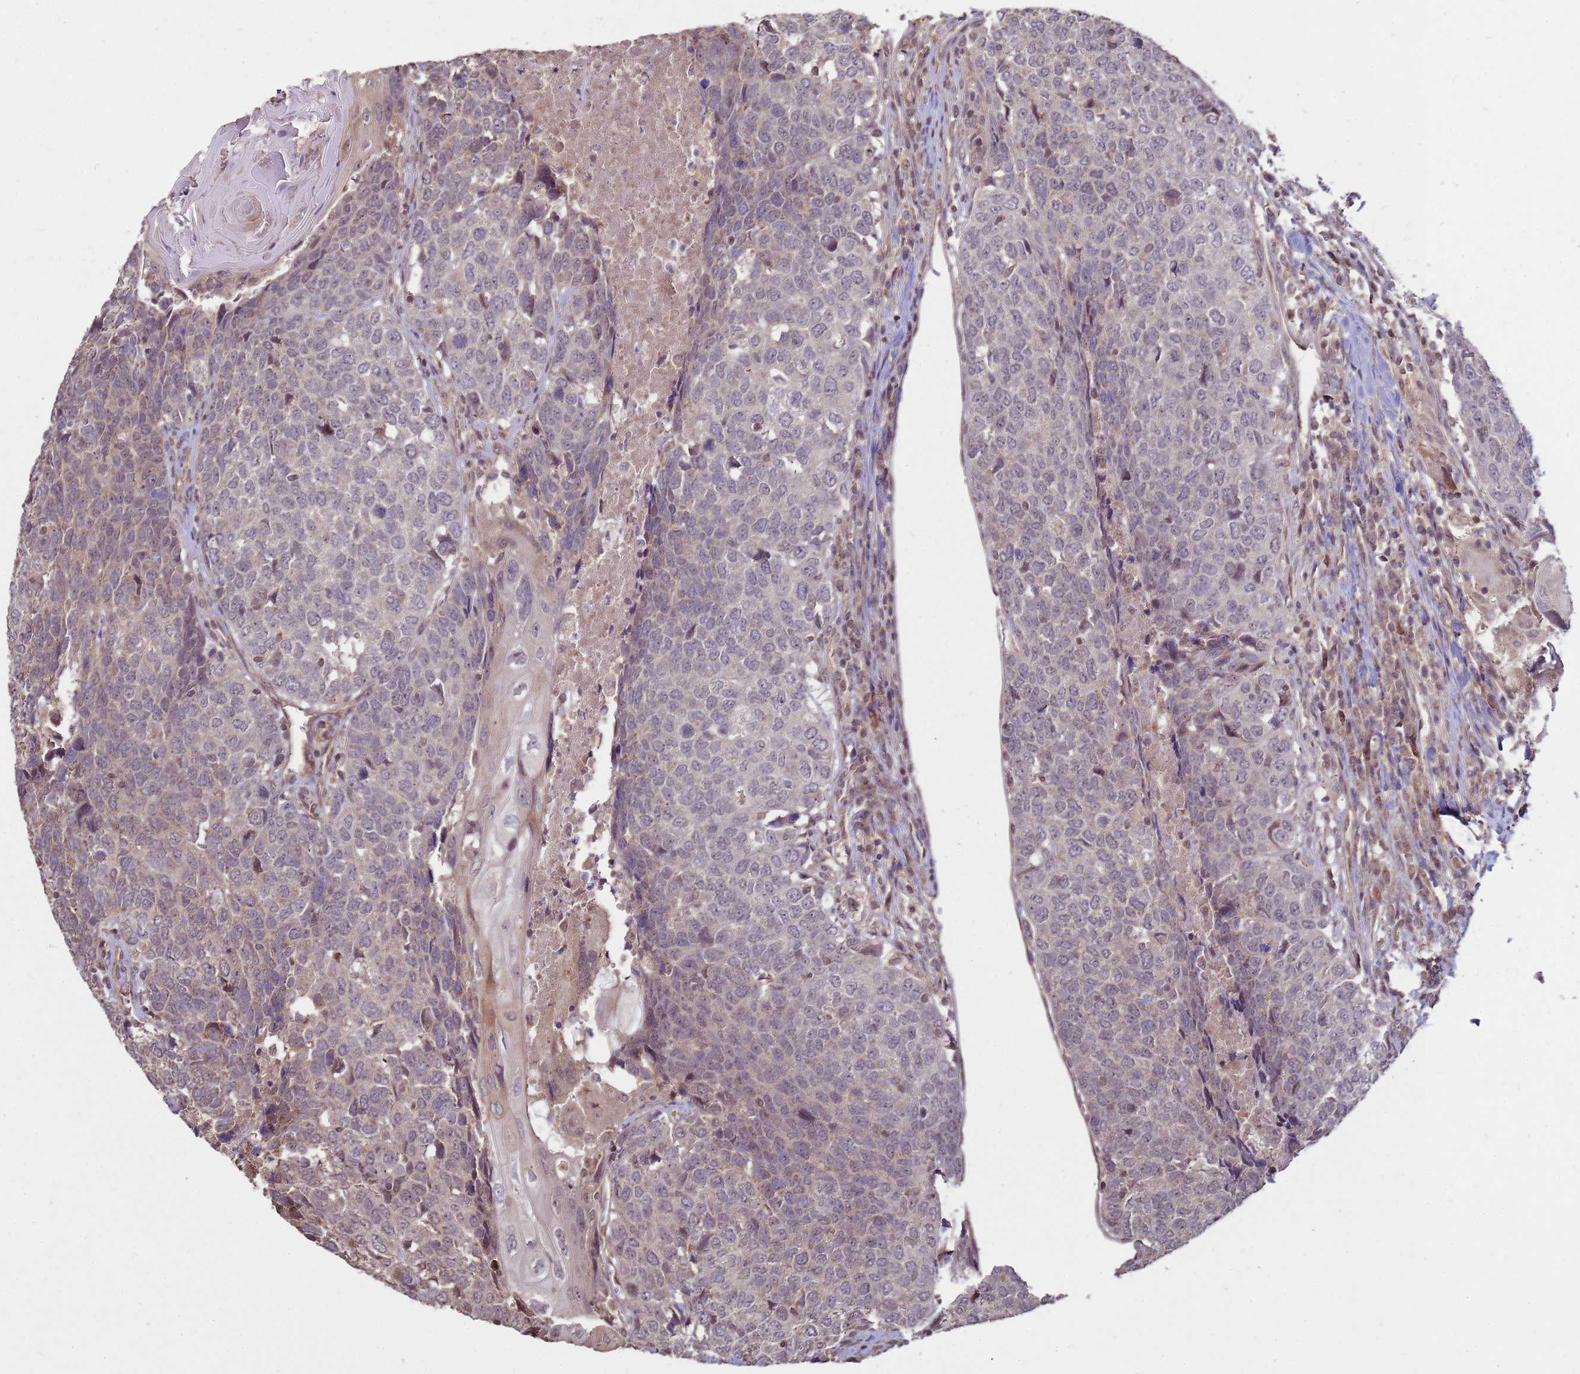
{"staining": {"intensity": "weak", "quantity": "<25%", "location": "cytoplasmic/membranous"}, "tissue": "head and neck cancer", "cell_type": "Tumor cells", "image_type": "cancer", "snomed": [{"axis": "morphology", "description": "Squamous cell carcinoma, NOS"}, {"axis": "topography", "description": "Head-Neck"}], "caption": "This is an immunohistochemistry photomicrograph of head and neck cancer (squamous cell carcinoma). There is no expression in tumor cells.", "gene": "CRBN", "patient": {"sex": "male", "age": 66}}